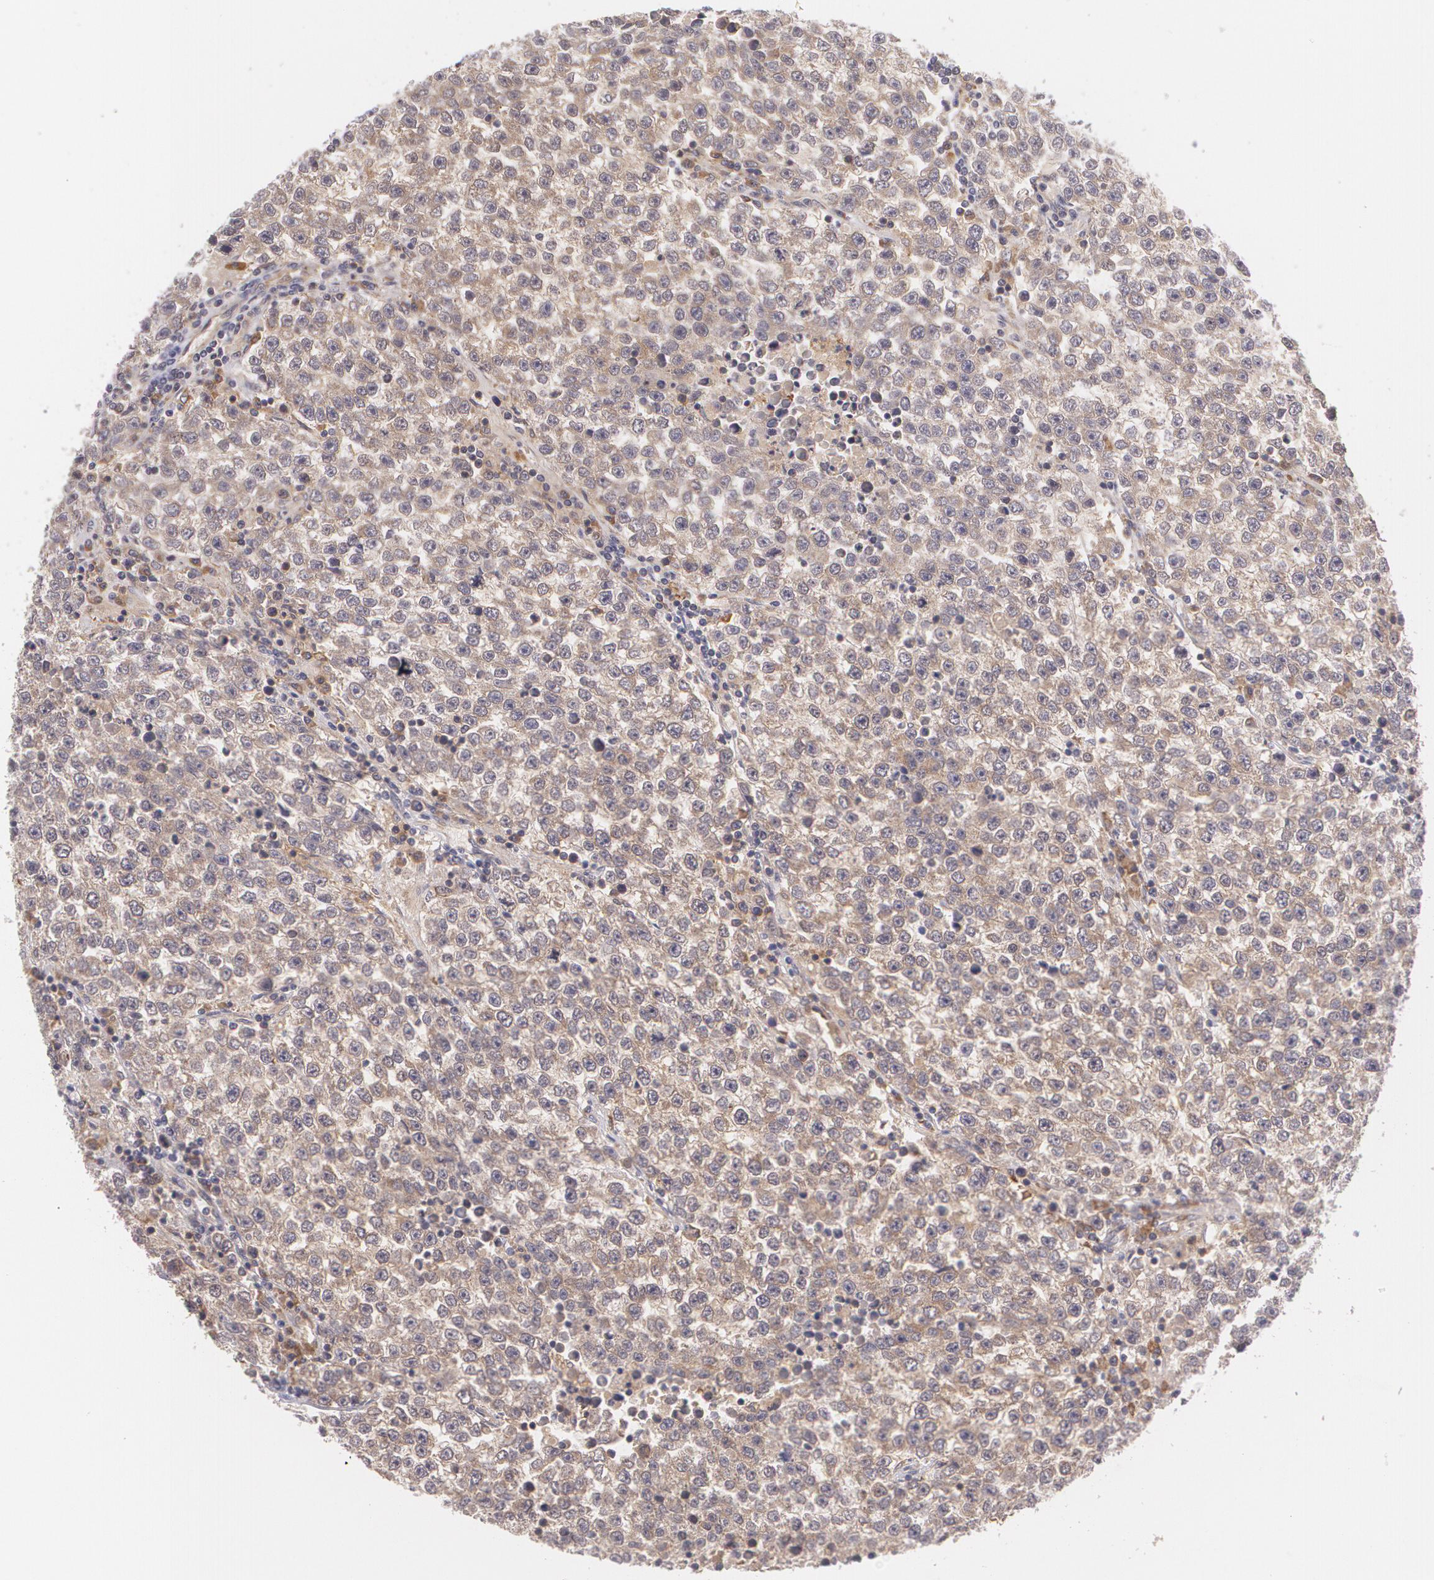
{"staining": {"intensity": "weak", "quantity": ">75%", "location": "cytoplasmic/membranous"}, "tissue": "testis cancer", "cell_type": "Tumor cells", "image_type": "cancer", "snomed": [{"axis": "morphology", "description": "Seminoma, NOS"}, {"axis": "topography", "description": "Testis"}], "caption": "A high-resolution micrograph shows IHC staining of testis cancer, which exhibits weak cytoplasmic/membranous staining in approximately >75% of tumor cells. (Stains: DAB (3,3'-diaminobenzidine) in brown, nuclei in blue, Microscopy: brightfield microscopy at high magnification).", "gene": "CCL17", "patient": {"sex": "male", "age": 36}}